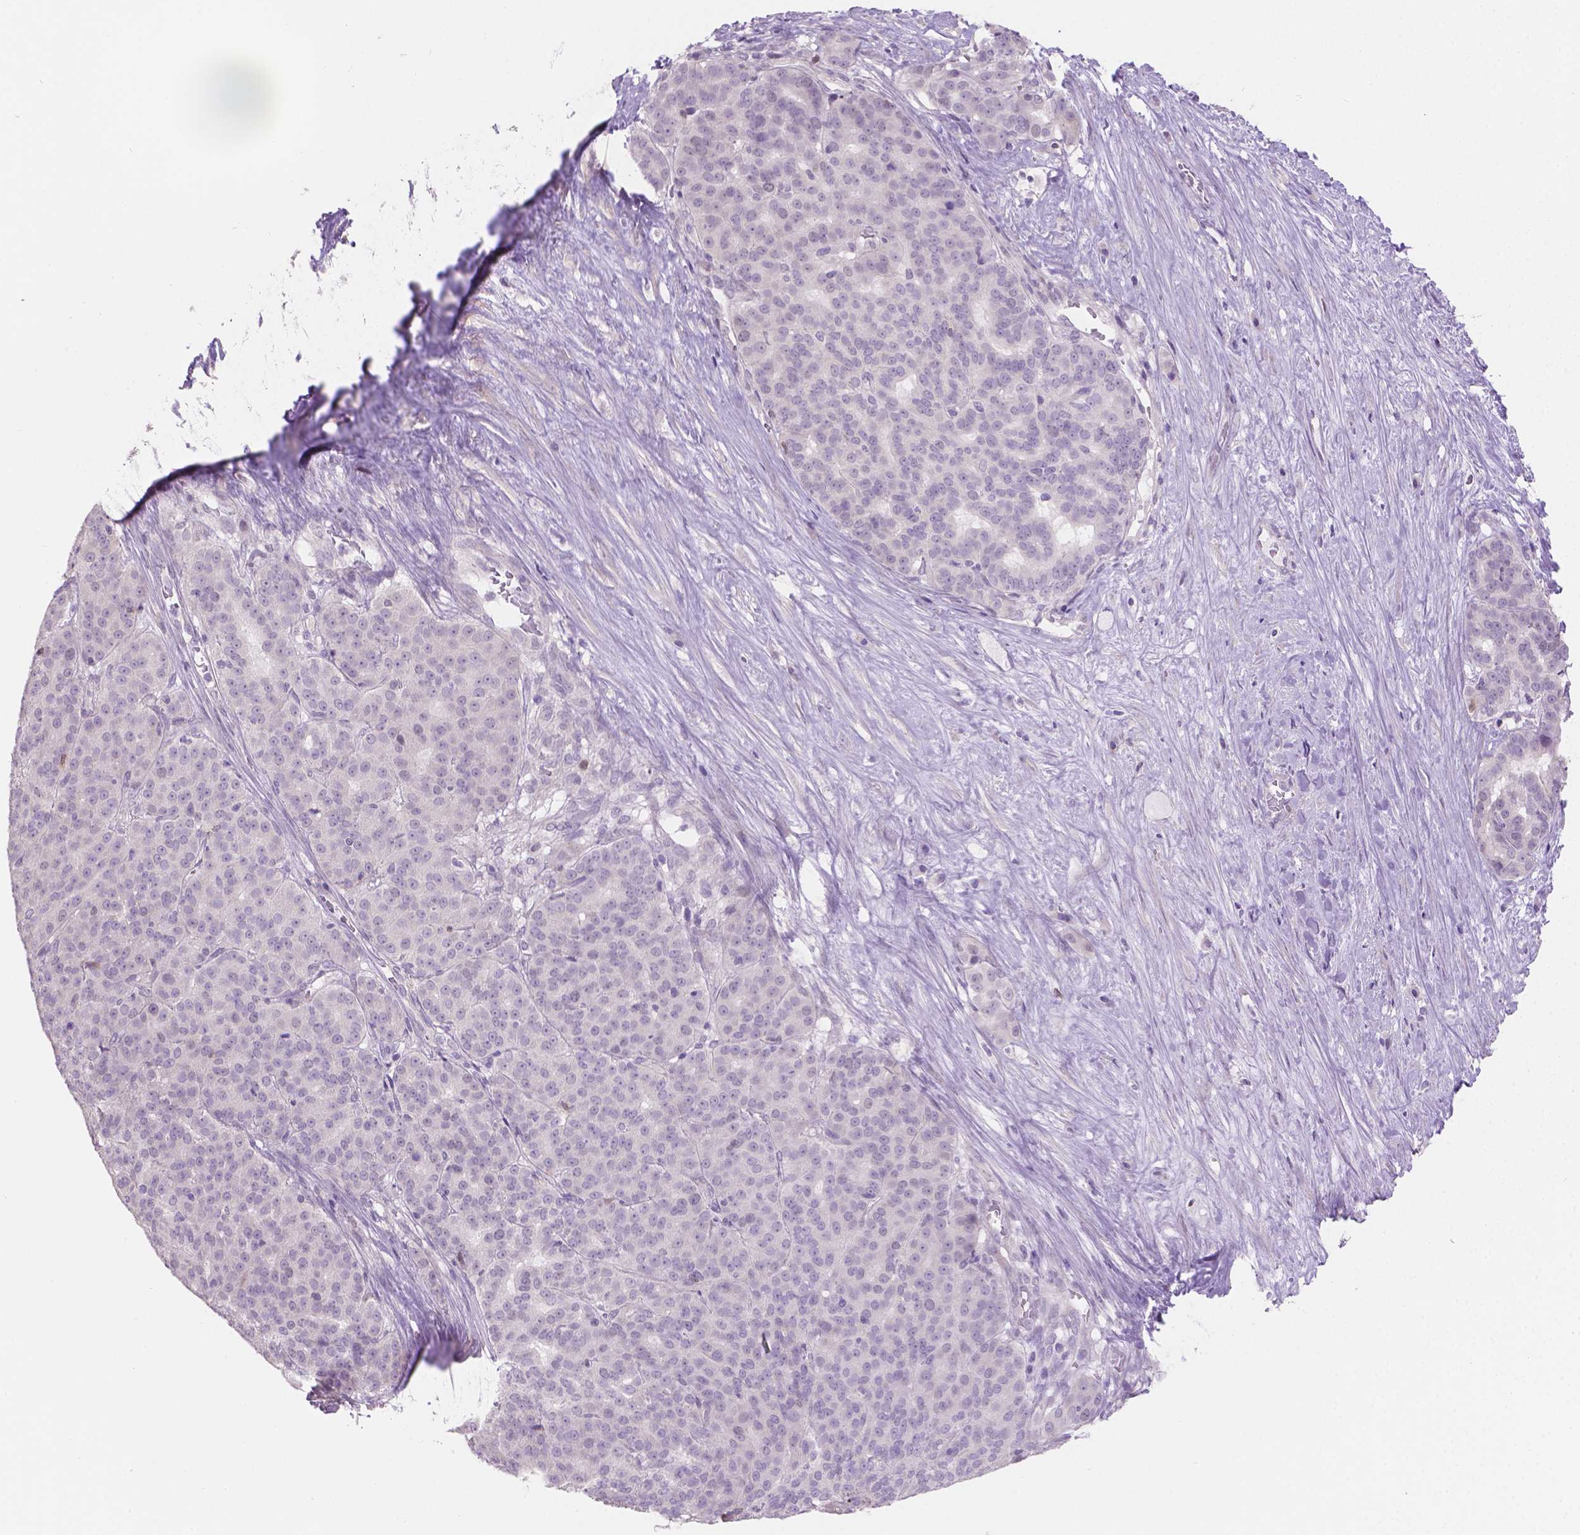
{"staining": {"intensity": "negative", "quantity": "none", "location": "none"}, "tissue": "liver cancer", "cell_type": "Tumor cells", "image_type": "cancer", "snomed": [{"axis": "morphology", "description": "Cholangiocarcinoma"}, {"axis": "topography", "description": "Liver"}], "caption": "The image exhibits no significant expression in tumor cells of liver cancer.", "gene": "GSDMA", "patient": {"sex": "female", "age": 47}}